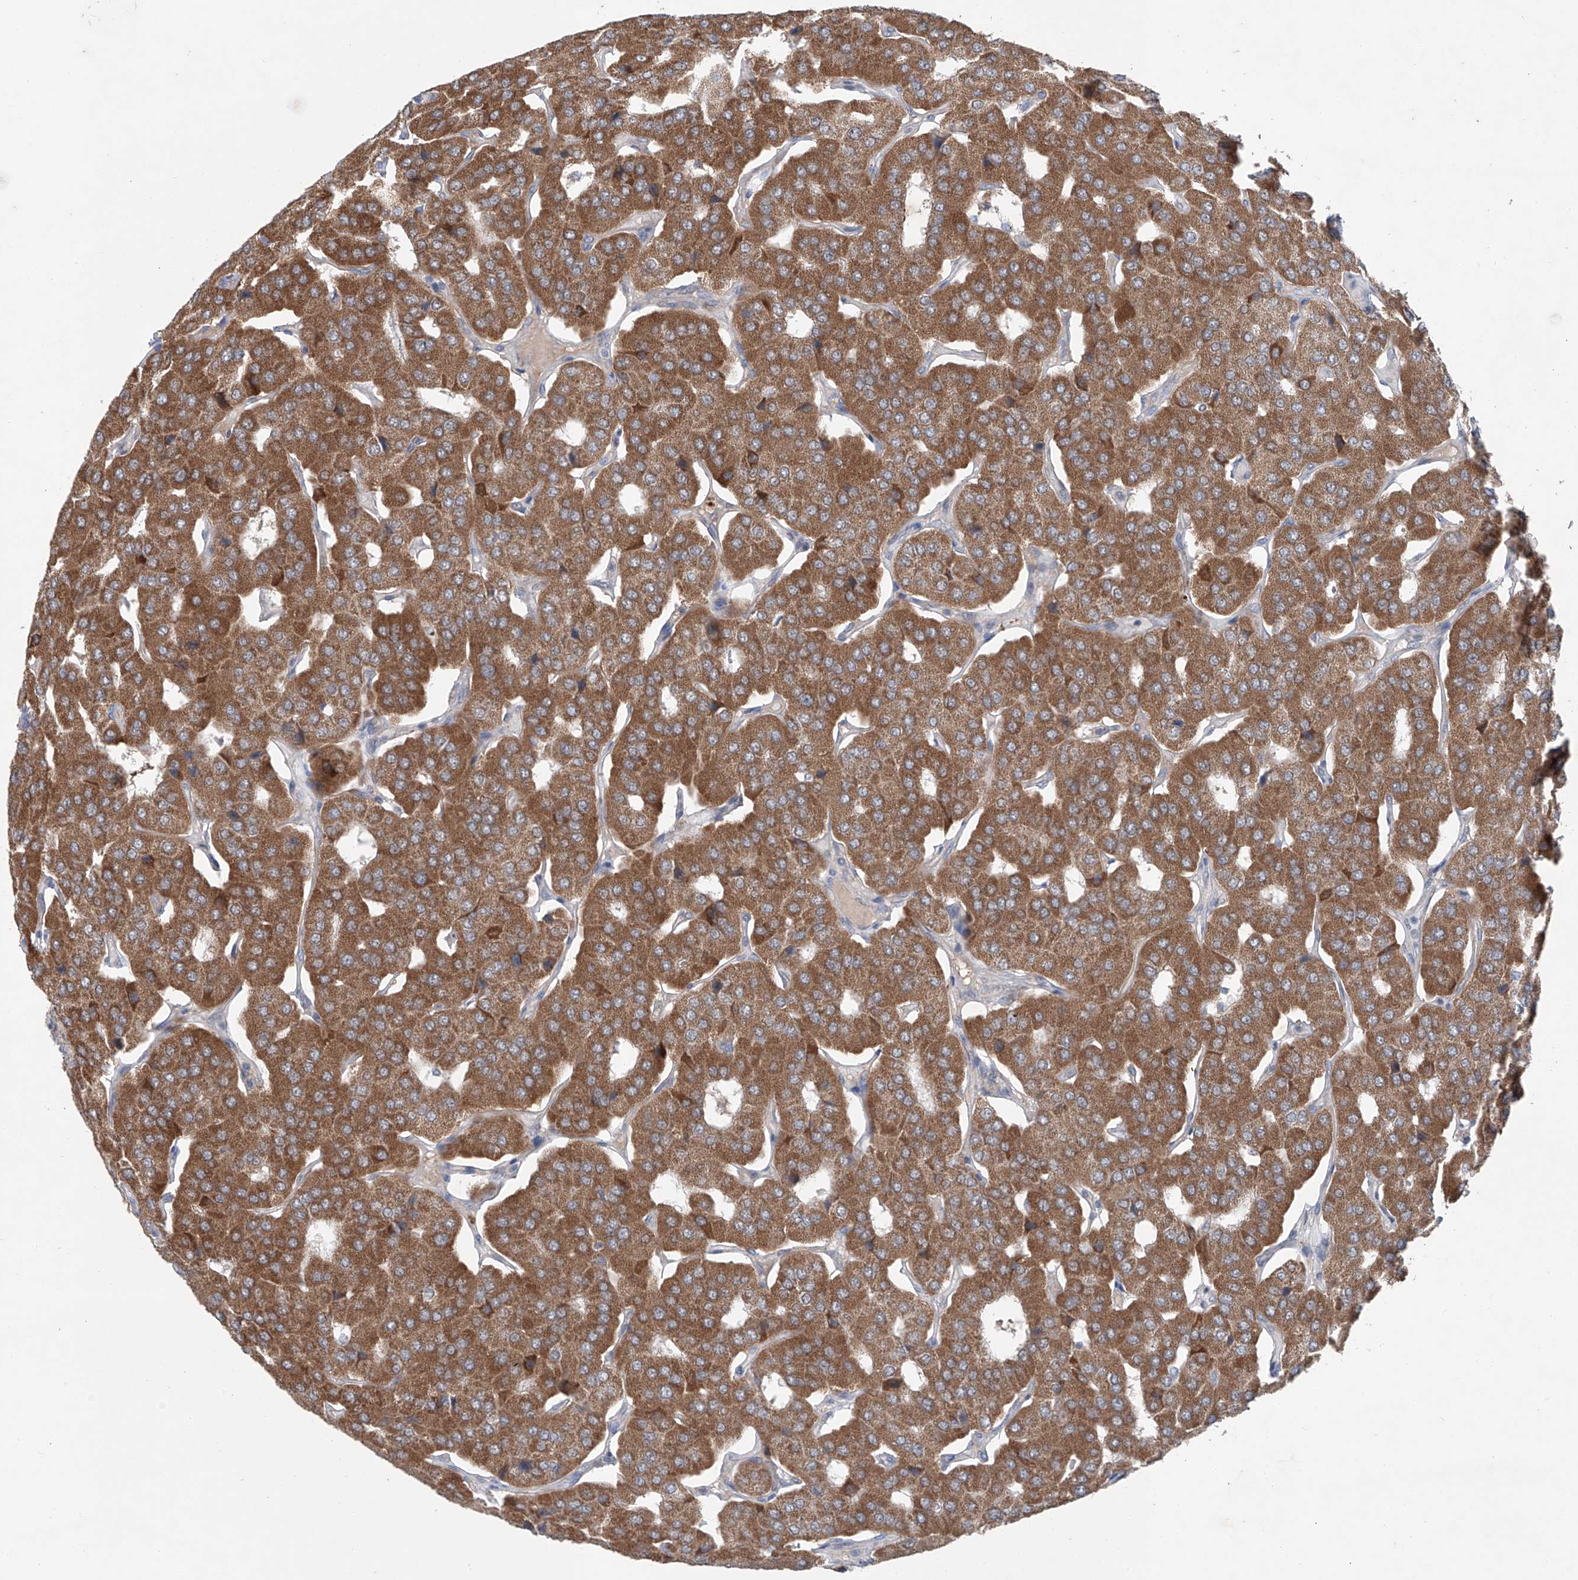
{"staining": {"intensity": "moderate", "quantity": ">75%", "location": "cytoplasmic/membranous"}, "tissue": "parathyroid gland", "cell_type": "Glandular cells", "image_type": "normal", "snomed": [{"axis": "morphology", "description": "Normal tissue, NOS"}, {"axis": "morphology", "description": "Adenoma, NOS"}, {"axis": "topography", "description": "Parathyroid gland"}], "caption": "Brown immunohistochemical staining in normal human parathyroid gland exhibits moderate cytoplasmic/membranous positivity in about >75% of glandular cells. (DAB (3,3'-diaminobenzidine) IHC, brown staining for protein, blue staining for nuclei).", "gene": "SIX4", "patient": {"sex": "female", "age": 86}}